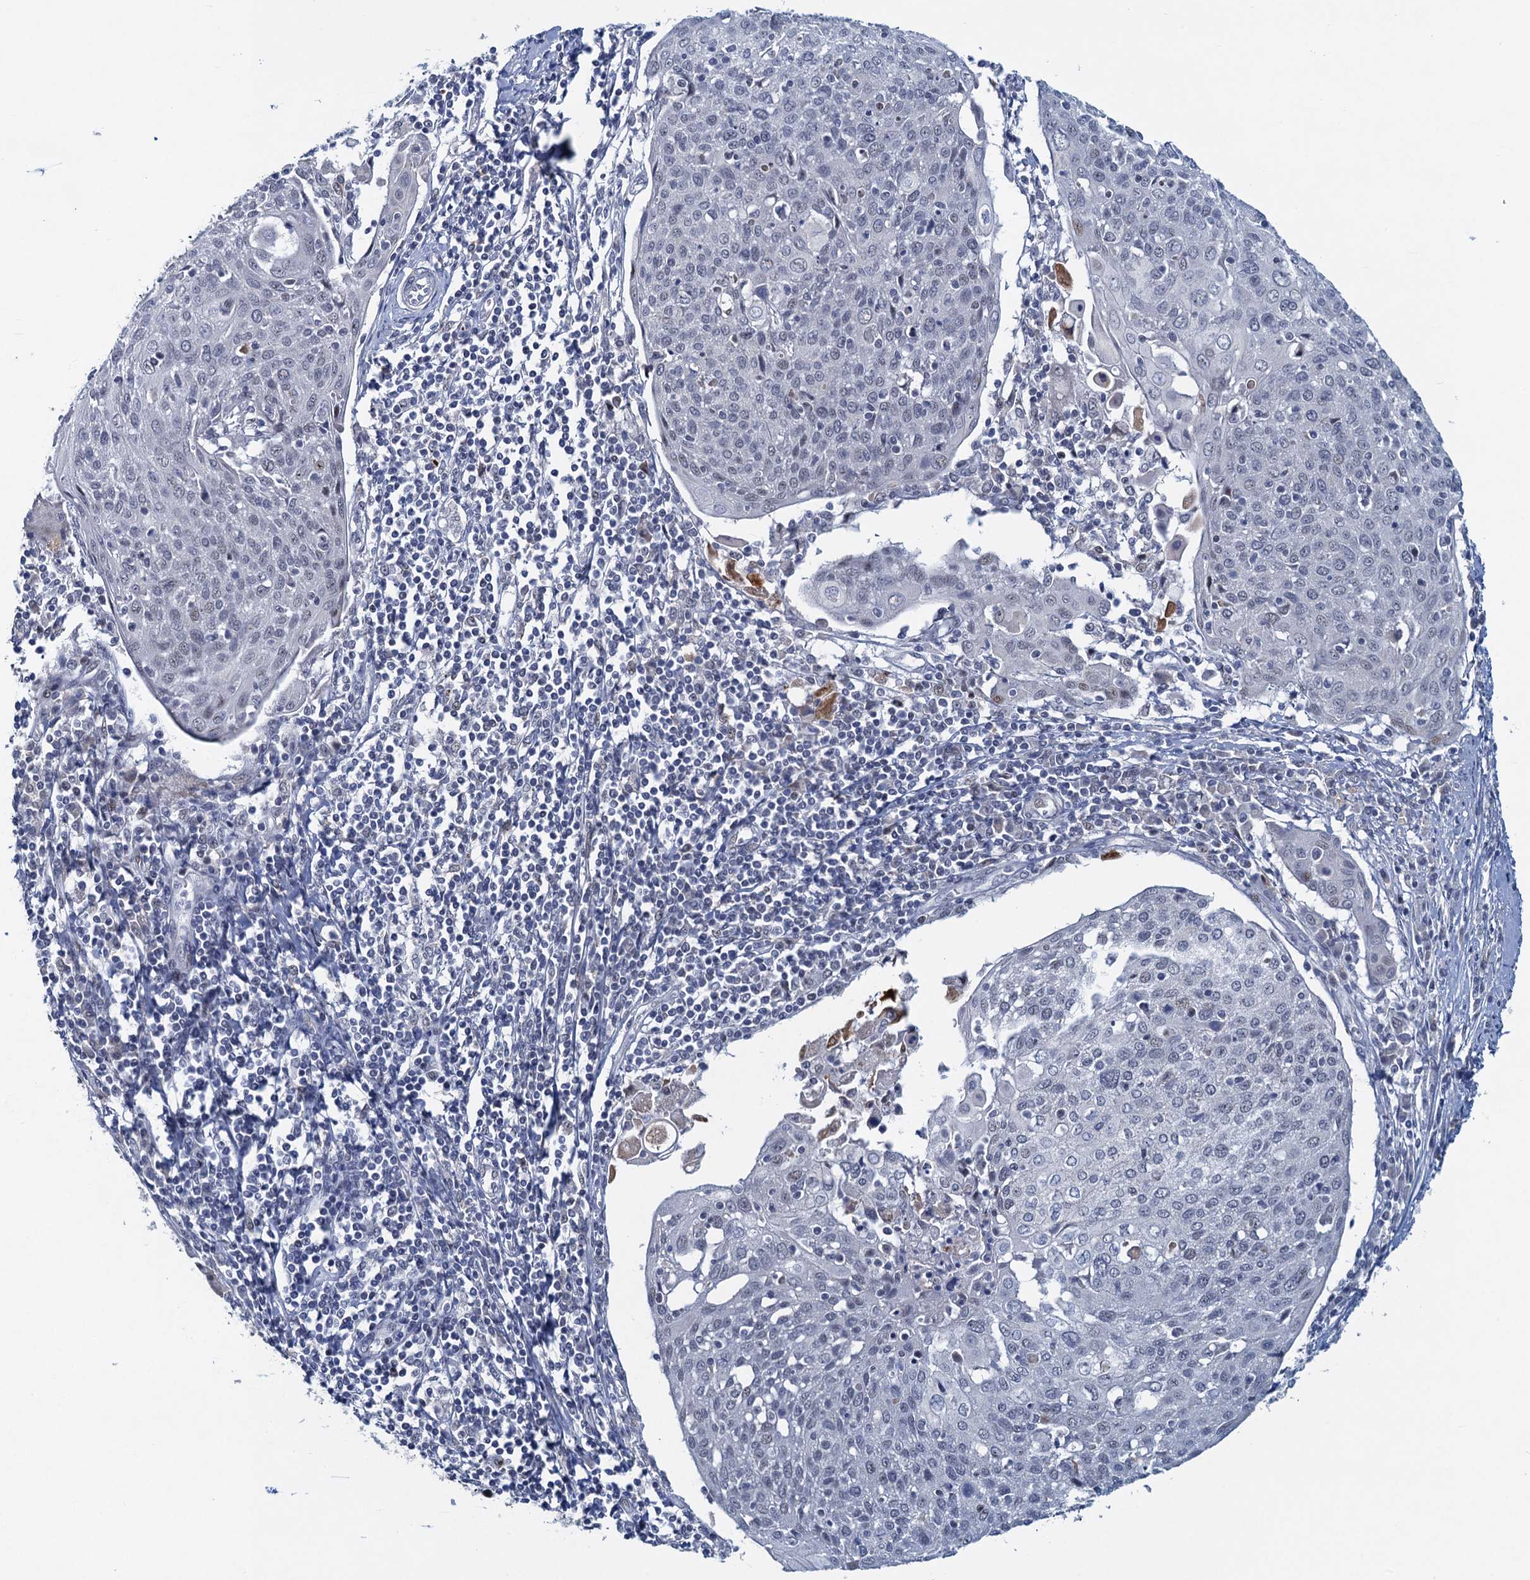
{"staining": {"intensity": "negative", "quantity": "none", "location": "none"}, "tissue": "cervical cancer", "cell_type": "Tumor cells", "image_type": "cancer", "snomed": [{"axis": "morphology", "description": "Squamous cell carcinoma, NOS"}, {"axis": "topography", "description": "Cervix"}], "caption": "There is no significant positivity in tumor cells of cervical cancer (squamous cell carcinoma).", "gene": "ATOSA", "patient": {"sex": "female", "age": 67}}